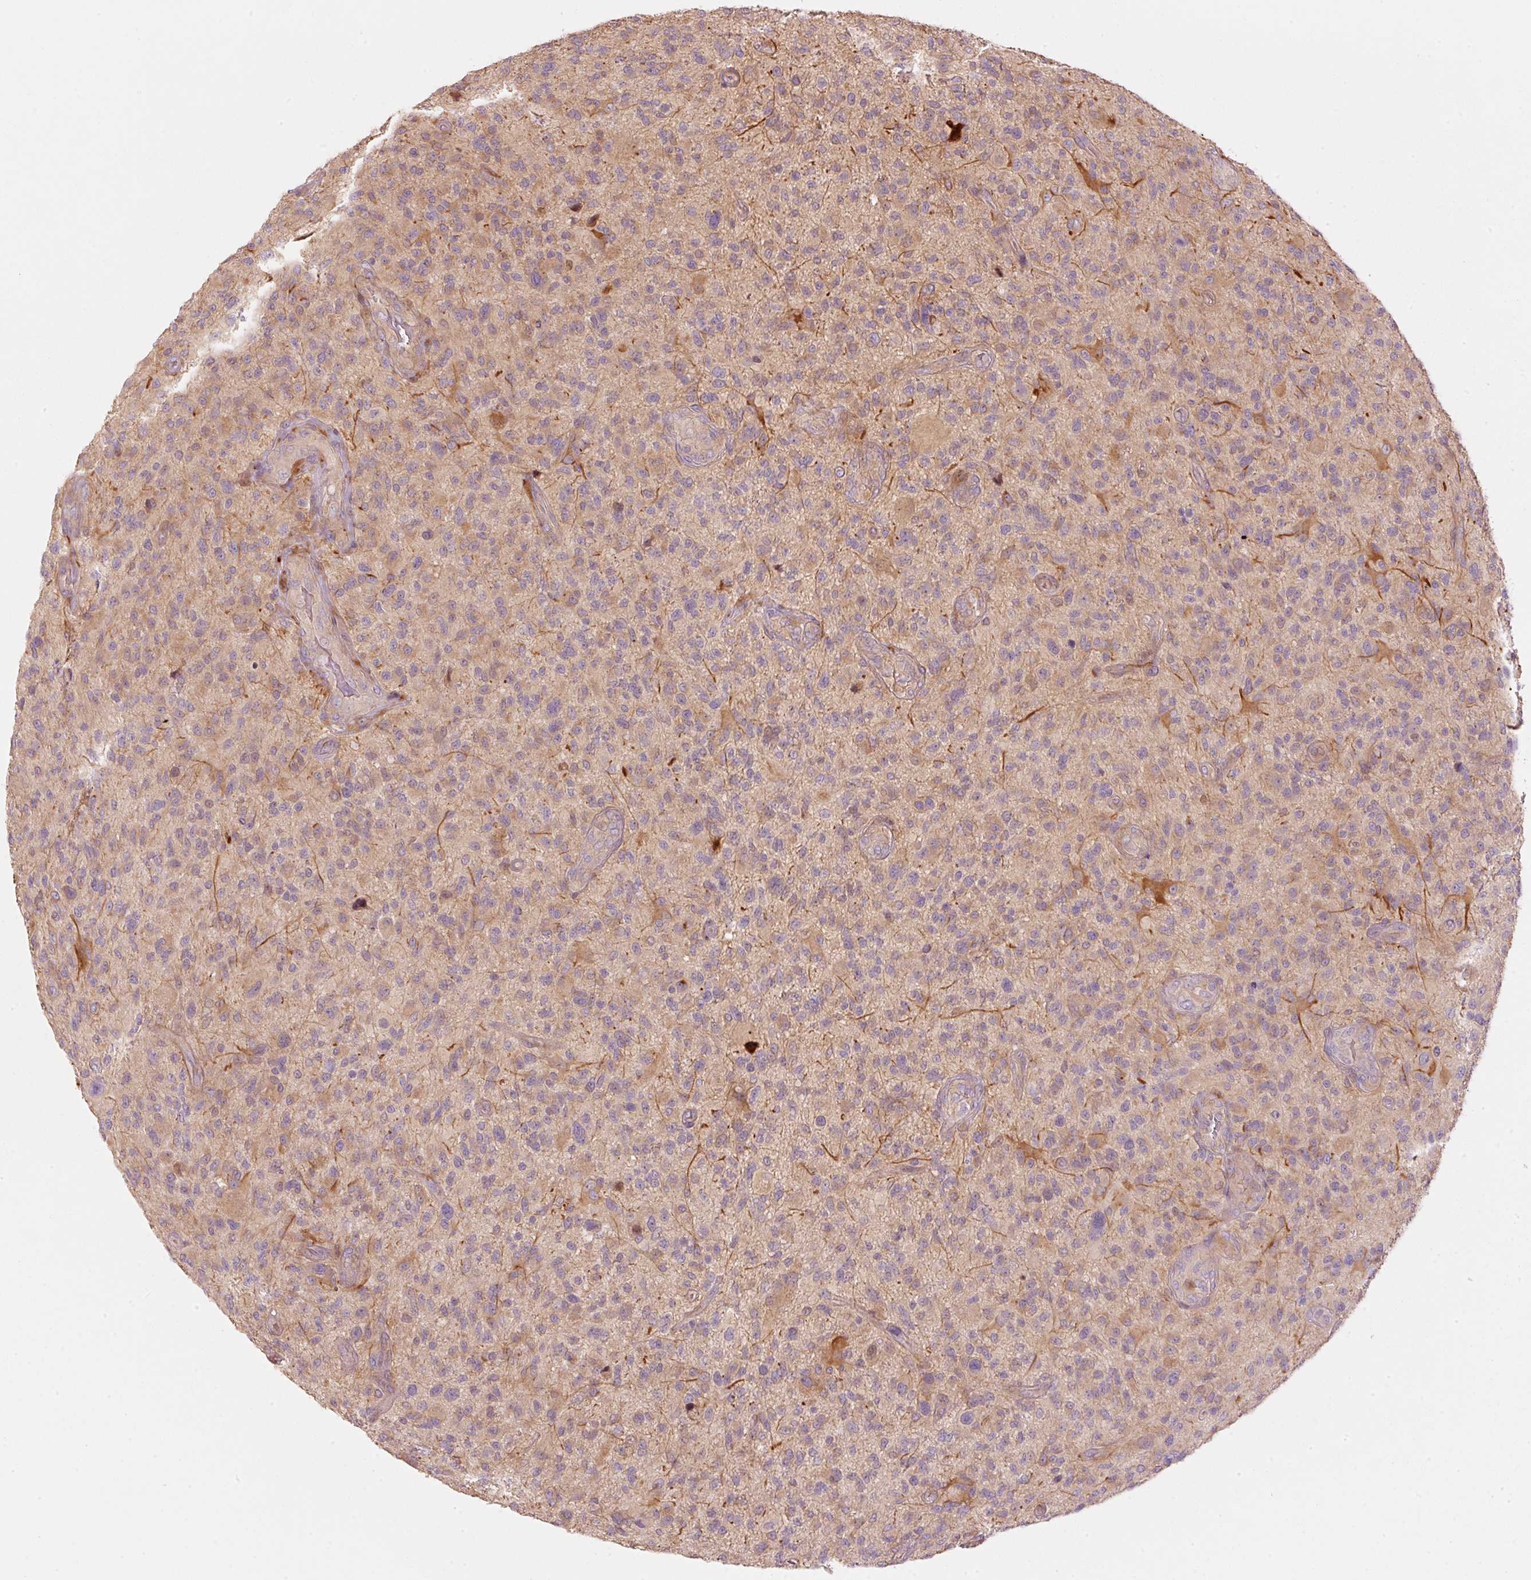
{"staining": {"intensity": "weak", "quantity": "25%-75%", "location": "cytoplasmic/membranous"}, "tissue": "glioma", "cell_type": "Tumor cells", "image_type": "cancer", "snomed": [{"axis": "morphology", "description": "Glioma, malignant, High grade"}, {"axis": "topography", "description": "Brain"}], "caption": "Protein positivity by IHC shows weak cytoplasmic/membranous staining in approximately 25%-75% of tumor cells in malignant glioma (high-grade).", "gene": "MAP10", "patient": {"sex": "male", "age": 47}}